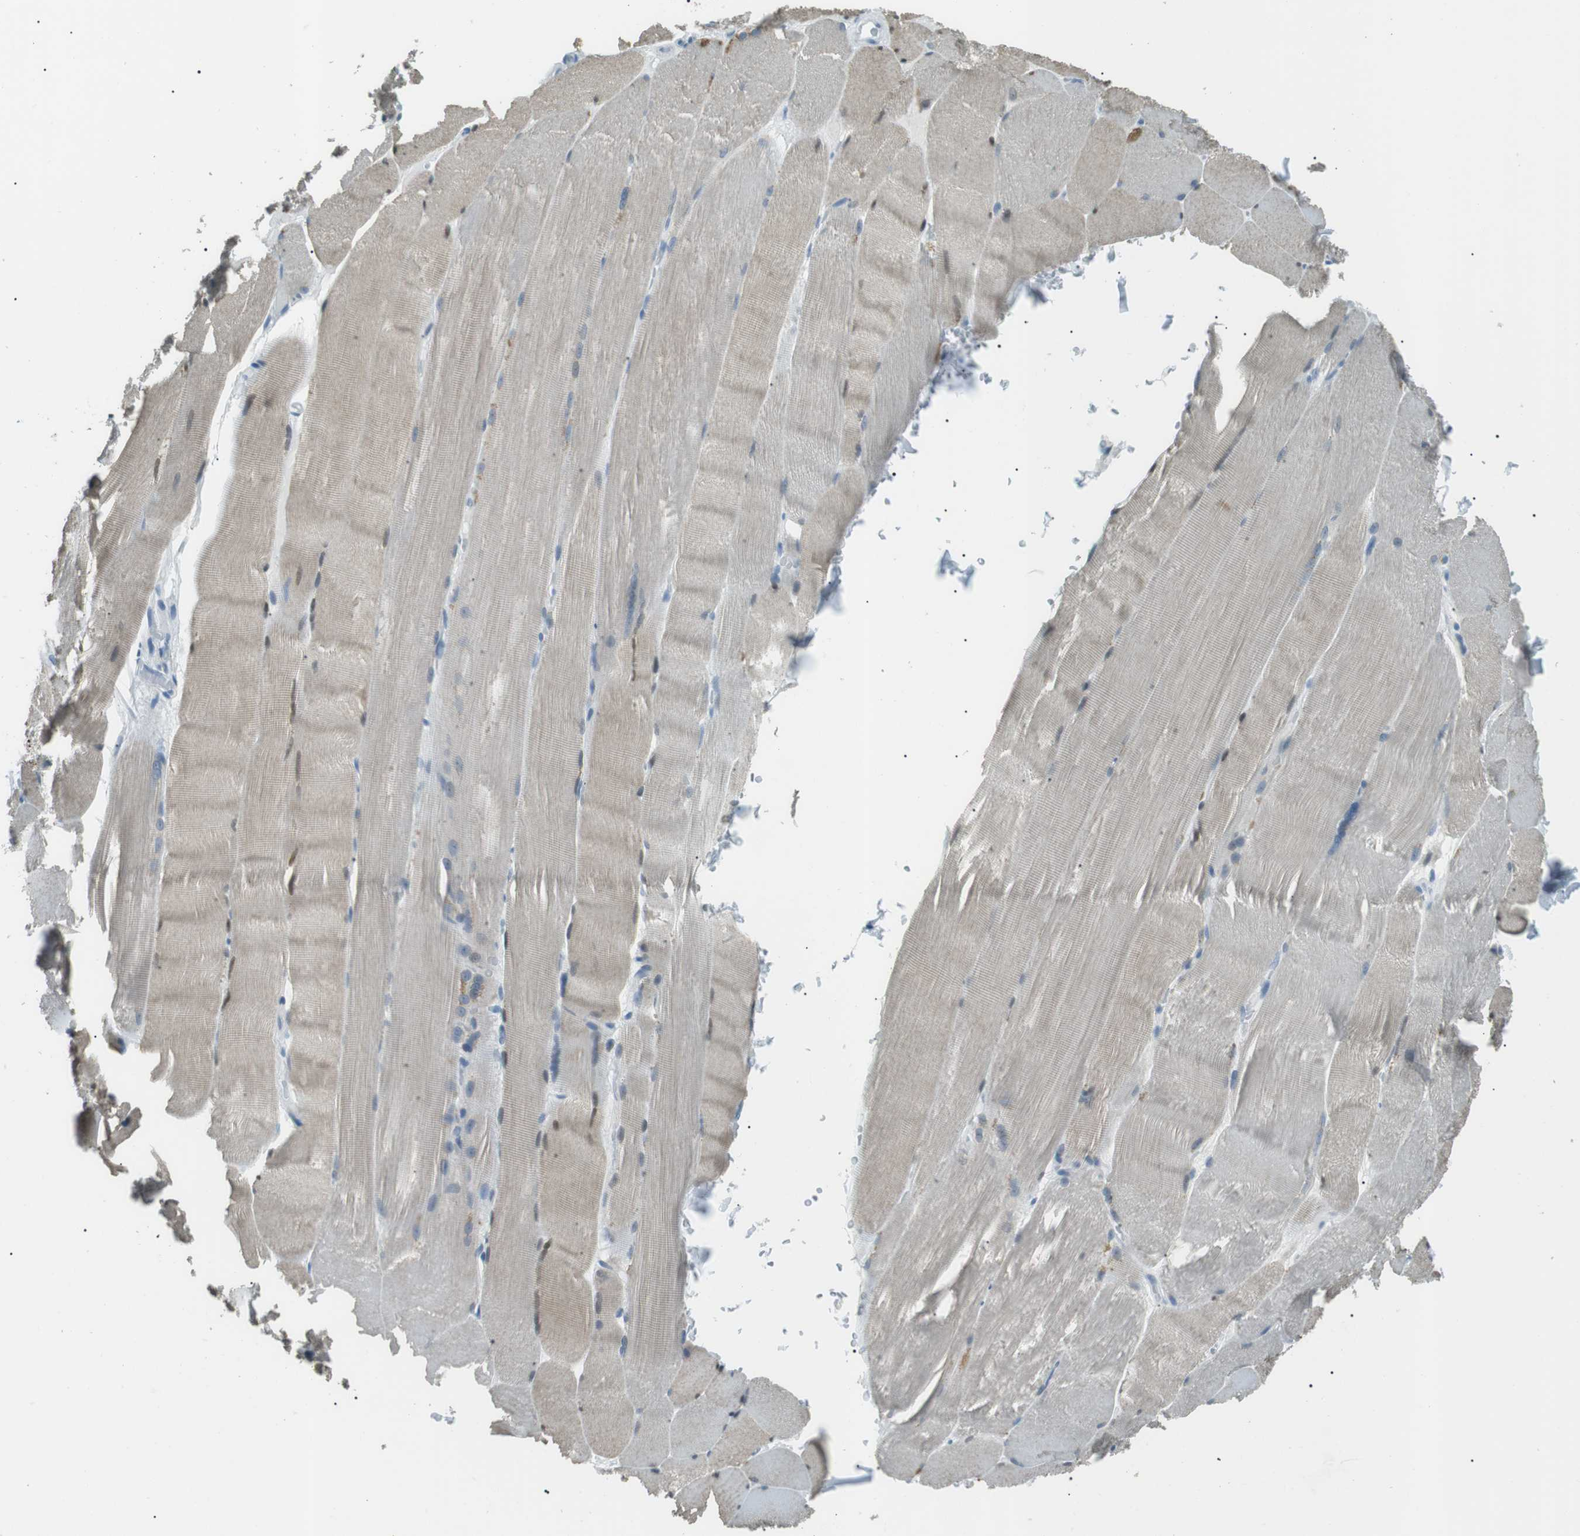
{"staining": {"intensity": "weak", "quantity": "25%-75%", "location": "cytoplasmic/membranous"}, "tissue": "skeletal muscle", "cell_type": "Myocytes", "image_type": "normal", "snomed": [{"axis": "morphology", "description": "Normal tissue, NOS"}, {"axis": "topography", "description": "Skin"}, {"axis": "topography", "description": "Skeletal muscle"}], "caption": "Myocytes exhibit low levels of weak cytoplasmic/membranous positivity in about 25%-75% of cells in benign skeletal muscle.", "gene": "ENSG00000289724", "patient": {"sex": "male", "age": 83}}